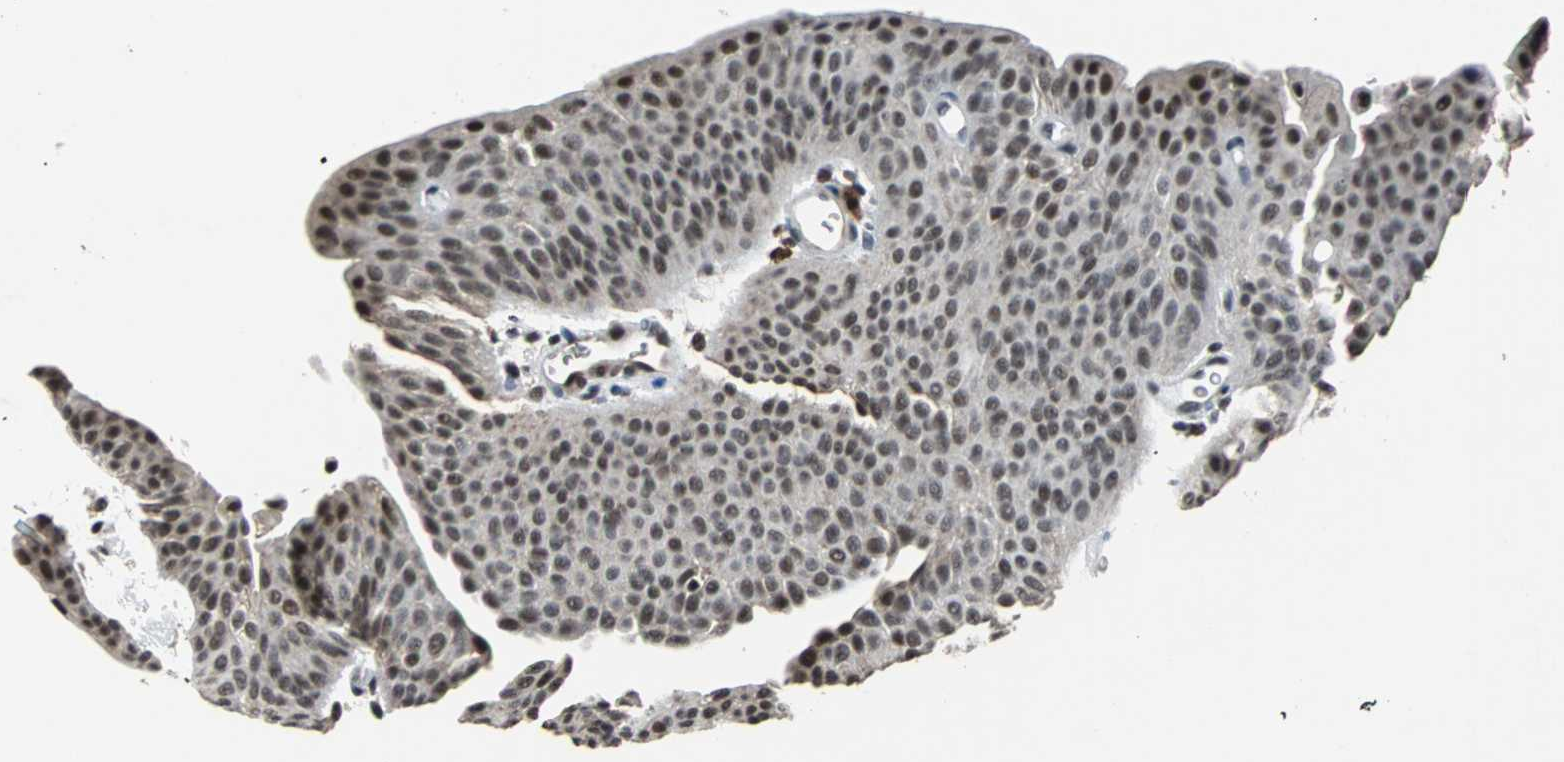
{"staining": {"intensity": "moderate", "quantity": ">75%", "location": "nuclear"}, "tissue": "urothelial cancer", "cell_type": "Tumor cells", "image_type": "cancer", "snomed": [{"axis": "morphology", "description": "Urothelial carcinoma, Low grade"}, {"axis": "topography", "description": "Urinary bladder"}], "caption": "Urothelial cancer tissue shows moderate nuclear staining in about >75% of tumor cells Using DAB (brown) and hematoxylin (blue) stains, captured at high magnification using brightfield microscopy.", "gene": "USP28", "patient": {"sex": "female", "age": 60}}